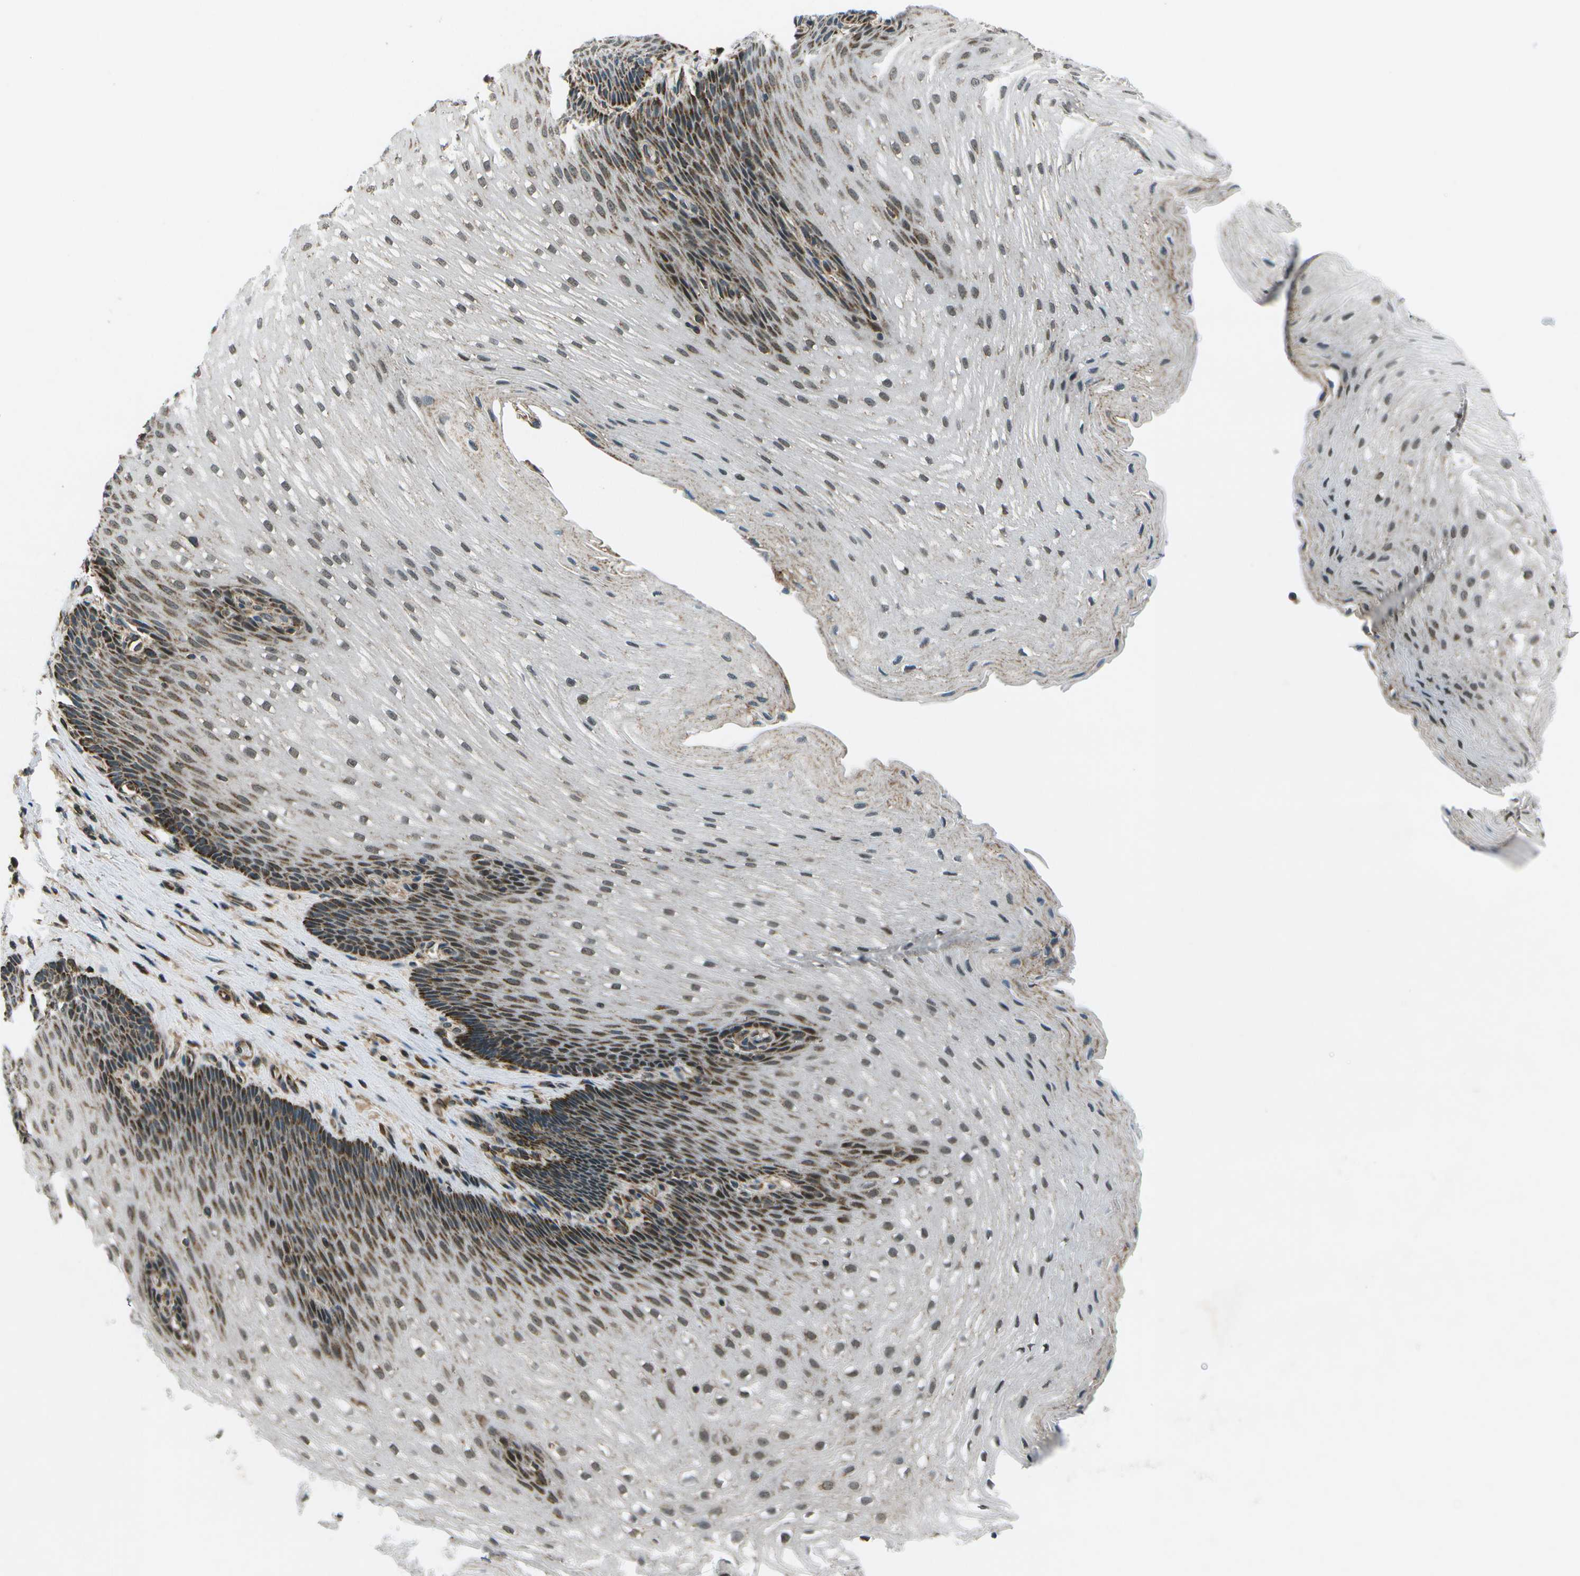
{"staining": {"intensity": "strong", "quantity": "<25%", "location": "cytoplasmic/membranous,nuclear"}, "tissue": "esophagus", "cell_type": "Squamous epithelial cells", "image_type": "normal", "snomed": [{"axis": "morphology", "description": "Normal tissue, NOS"}, {"axis": "topography", "description": "Esophagus"}], "caption": "IHC (DAB) staining of benign human esophagus displays strong cytoplasmic/membranous,nuclear protein expression in about <25% of squamous epithelial cells. (DAB IHC with brightfield microscopy, high magnification).", "gene": "EIF2AK1", "patient": {"sex": "male", "age": 48}}